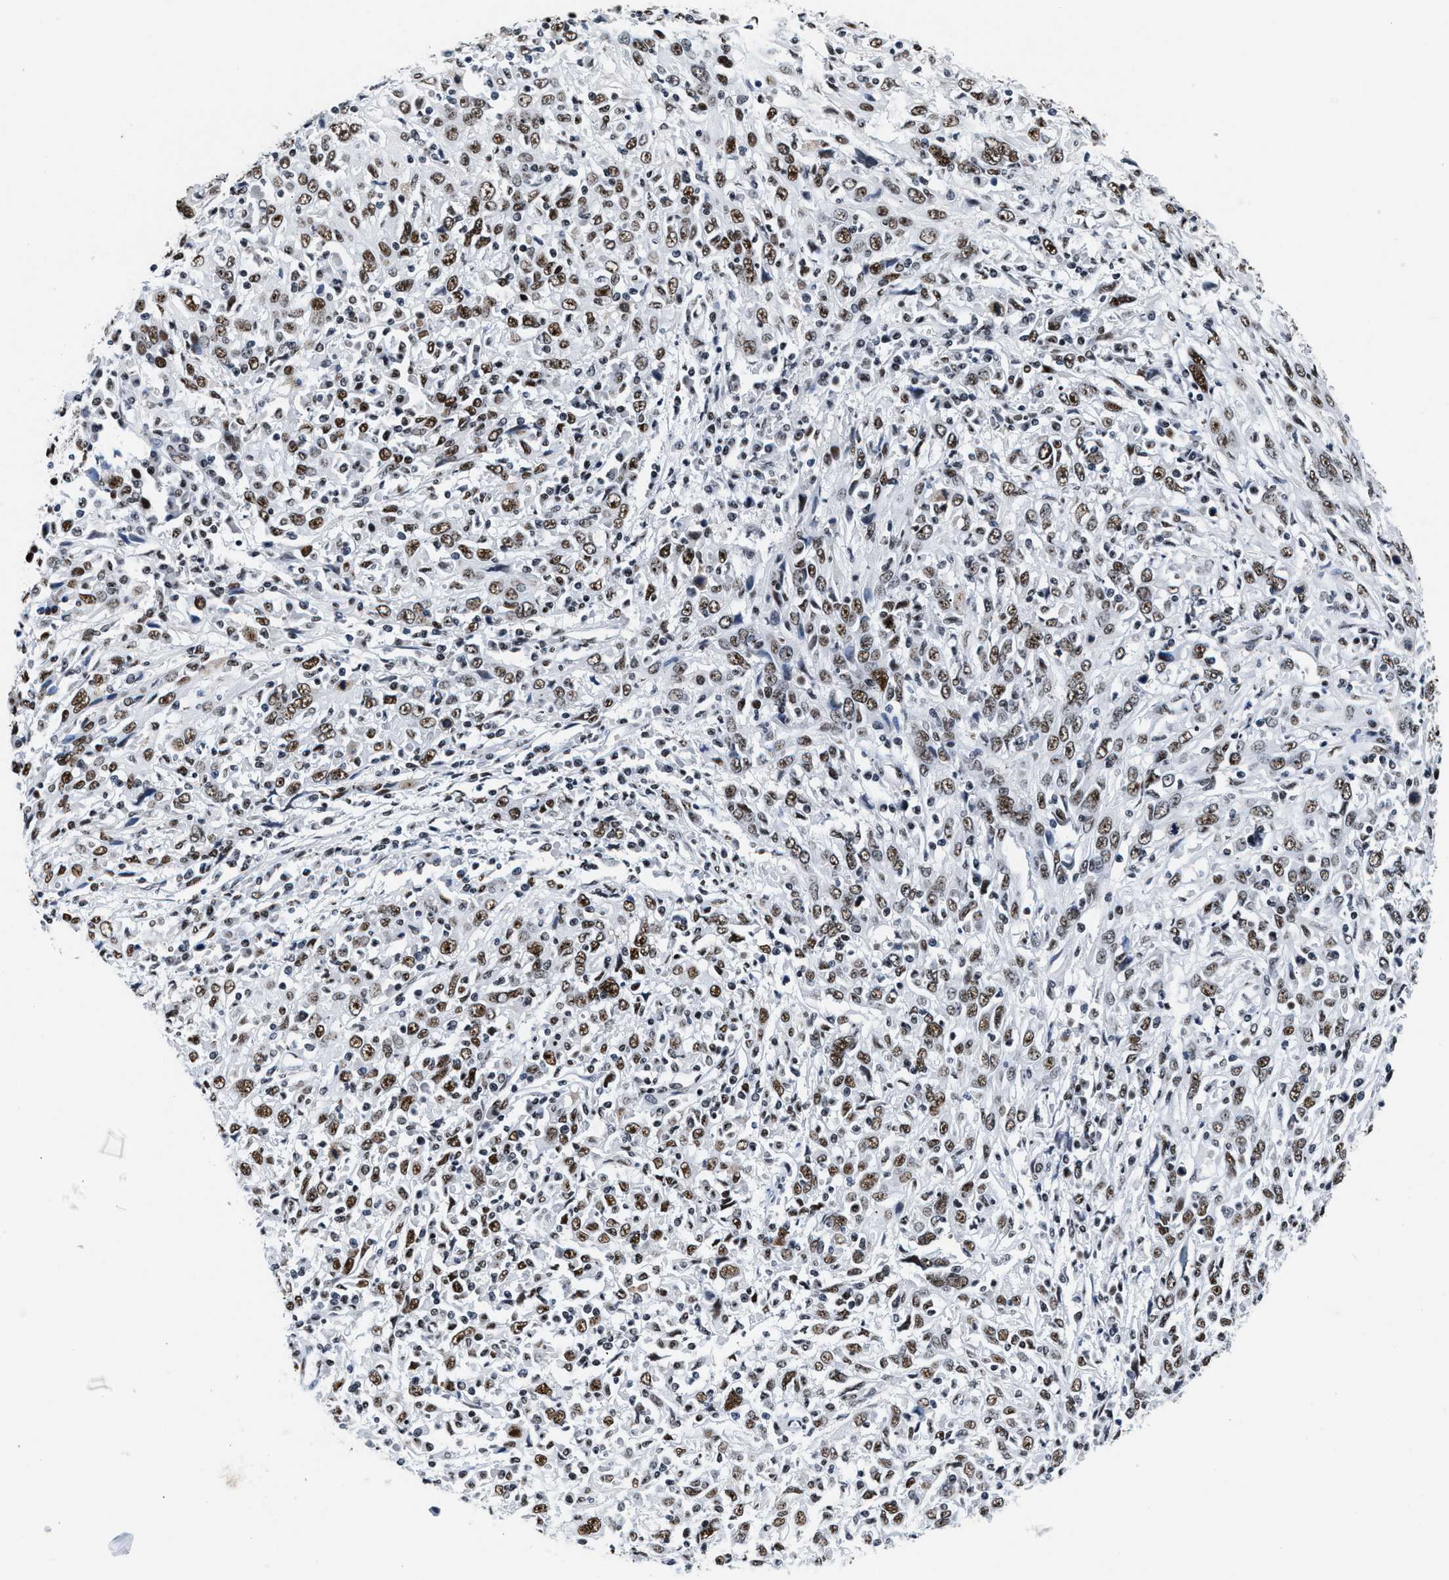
{"staining": {"intensity": "moderate", "quantity": ">75%", "location": "nuclear"}, "tissue": "cervical cancer", "cell_type": "Tumor cells", "image_type": "cancer", "snomed": [{"axis": "morphology", "description": "Squamous cell carcinoma, NOS"}, {"axis": "topography", "description": "Cervix"}], "caption": "Tumor cells show medium levels of moderate nuclear expression in approximately >75% of cells in human cervical cancer (squamous cell carcinoma).", "gene": "RAD50", "patient": {"sex": "female", "age": 46}}